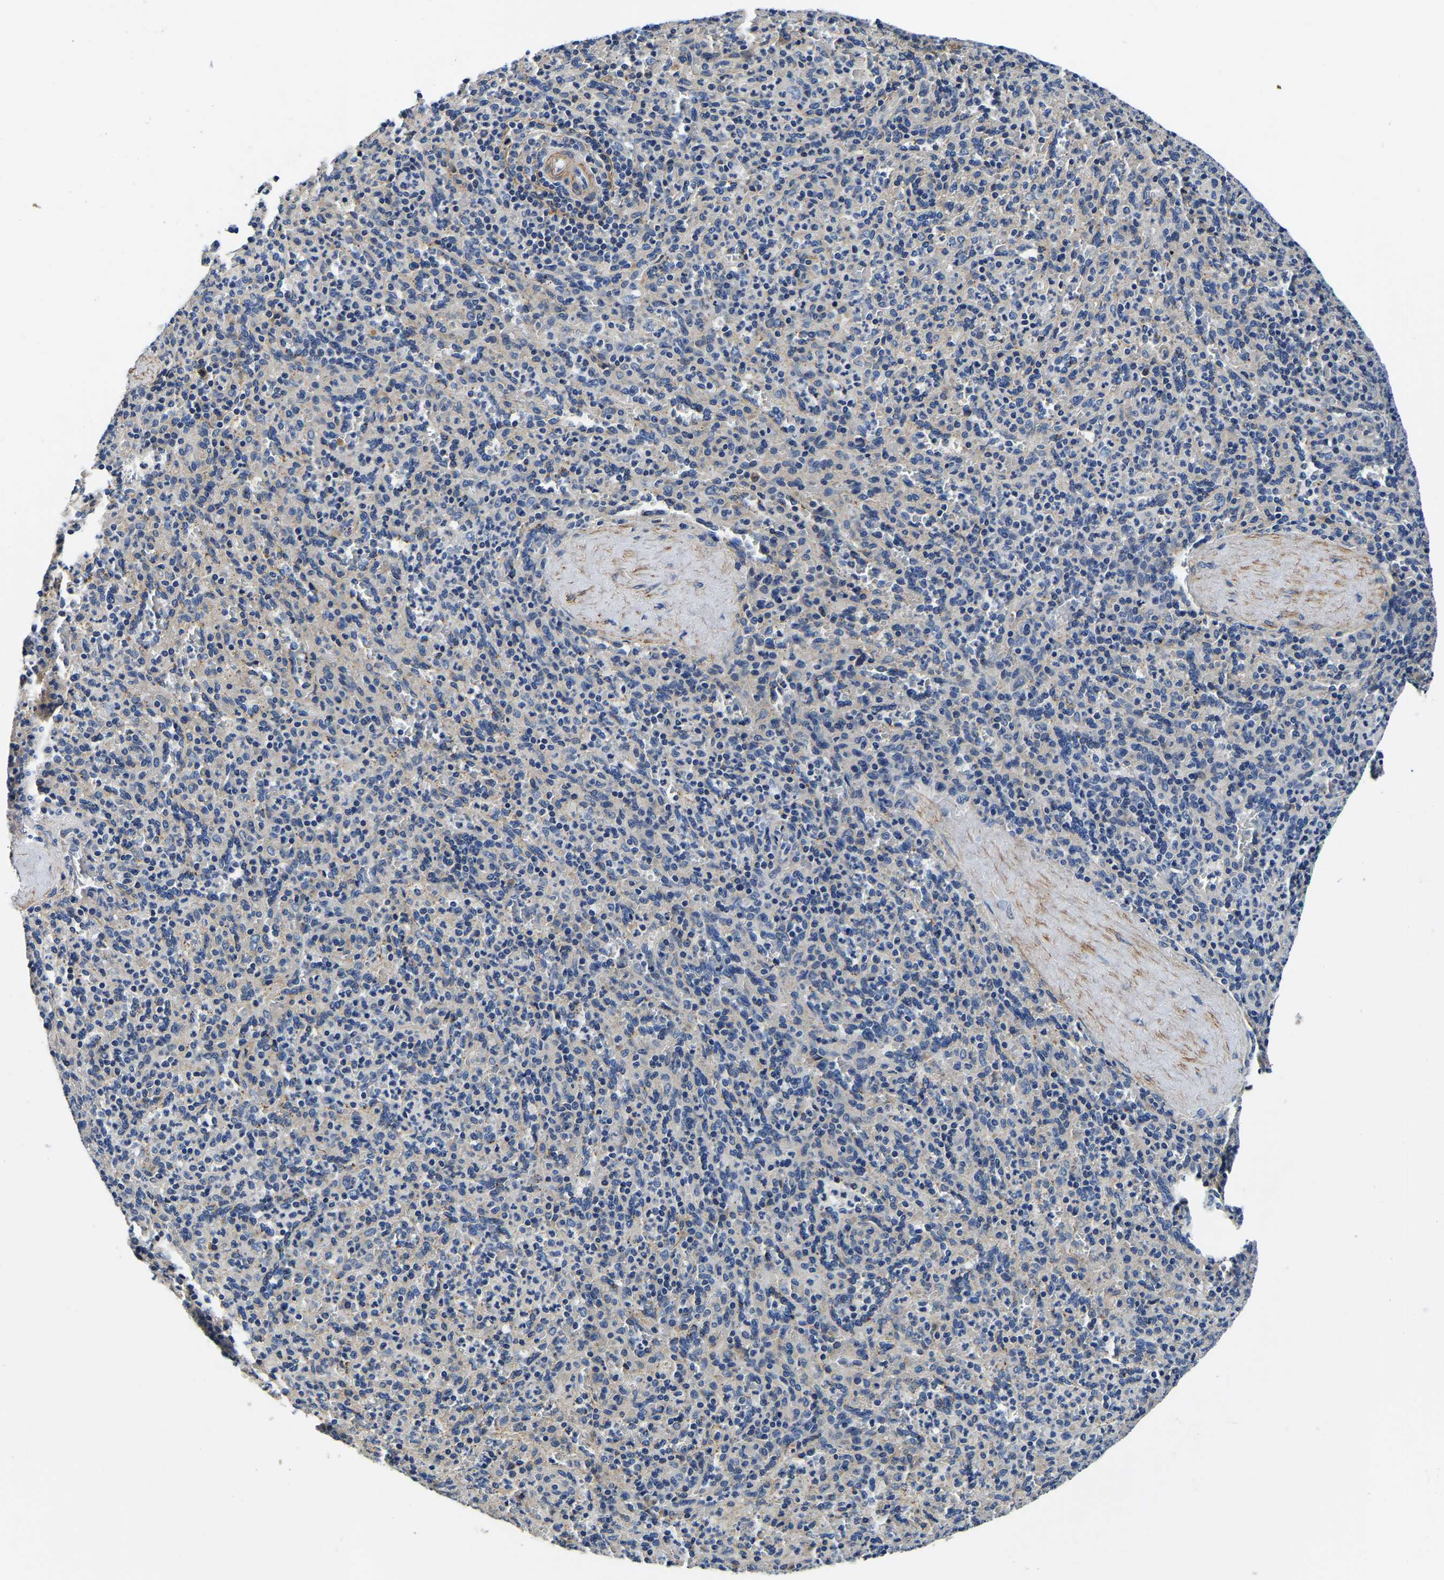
{"staining": {"intensity": "negative", "quantity": "none", "location": "none"}, "tissue": "spleen", "cell_type": "Cells in red pulp", "image_type": "normal", "snomed": [{"axis": "morphology", "description": "Normal tissue, NOS"}, {"axis": "topography", "description": "Spleen"}], "caption": "The immunohistochemistry (IHC) histopathology image has no significant staining in cells in red pulp of spleen. Nuclei are stained in blue.", "gene": "KCTD17", "patient": {"sex": "male", "age": 36}}